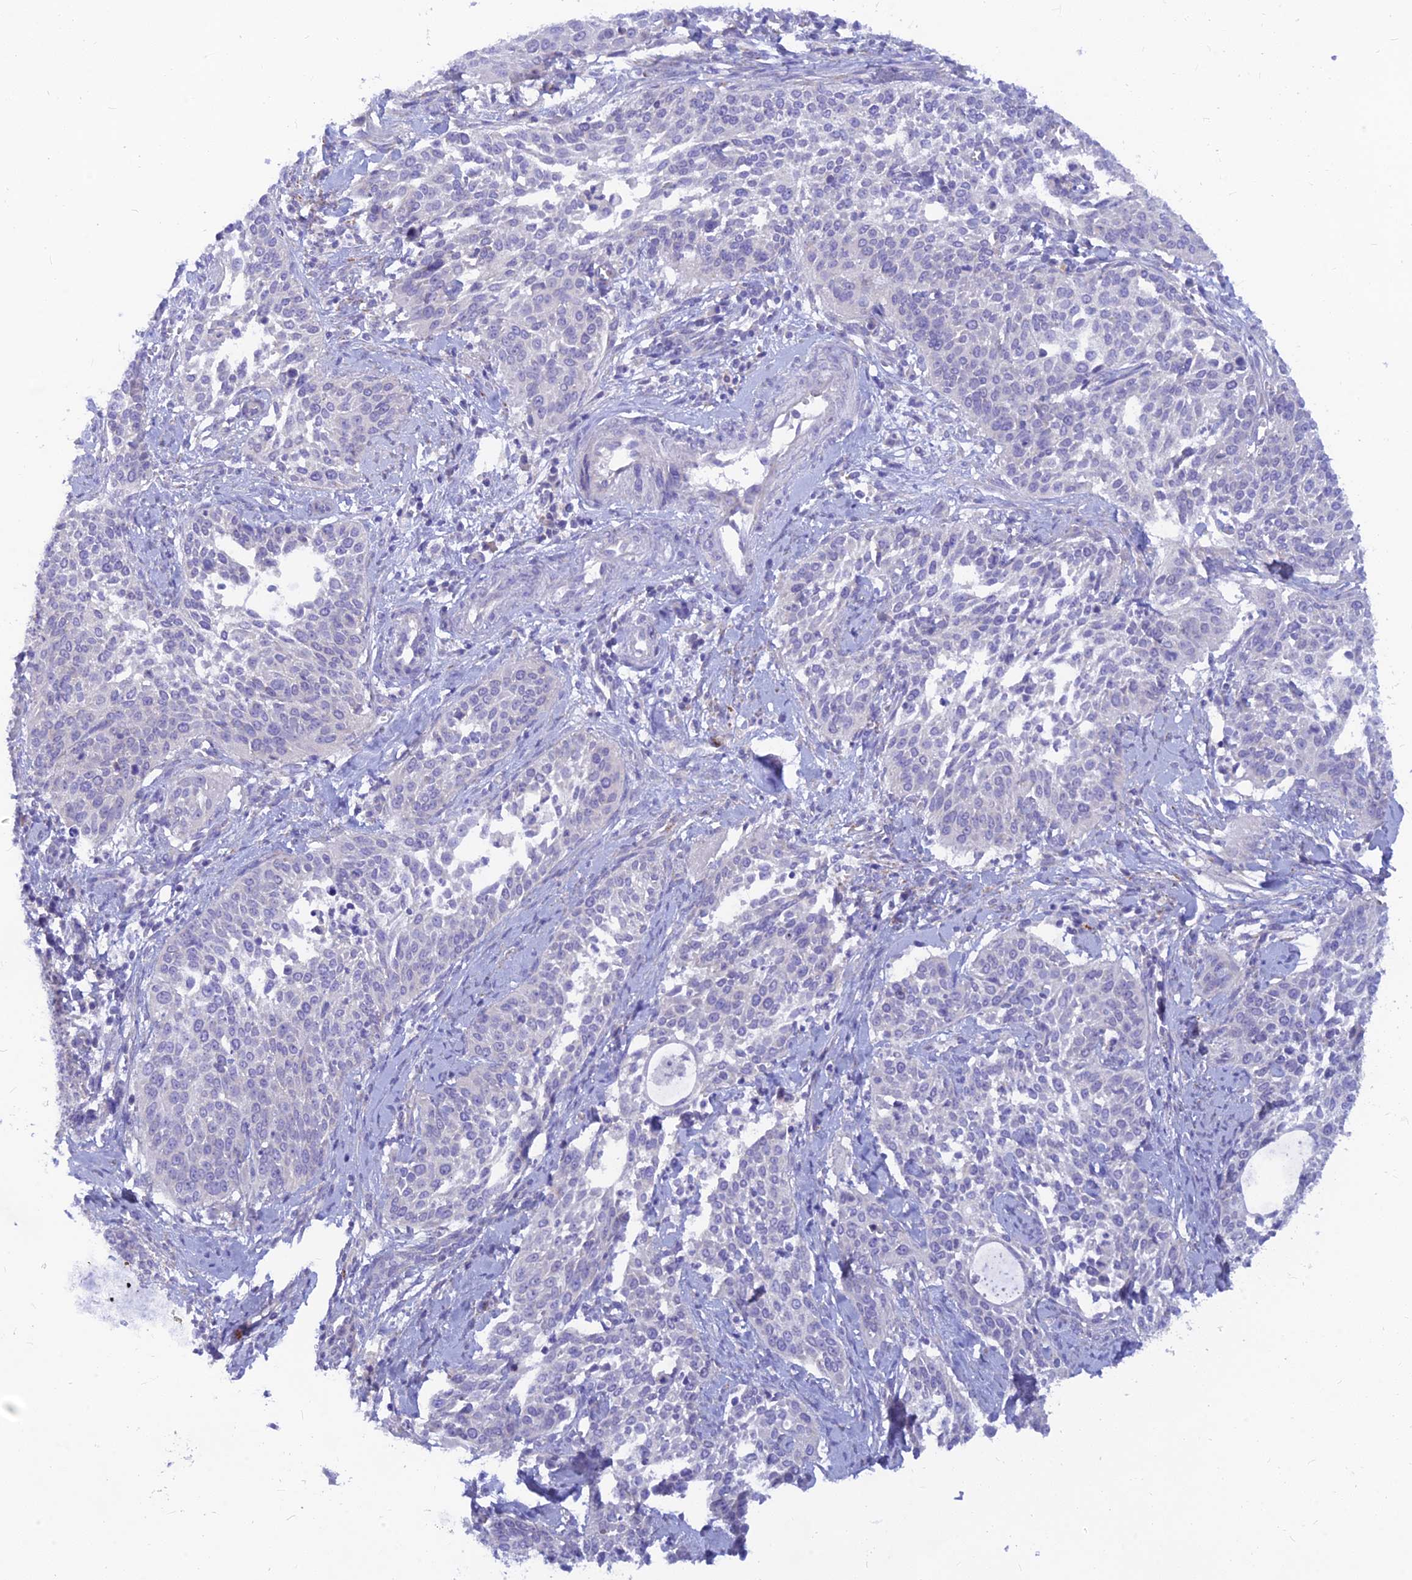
{"staining": {"intensity": "negative", "quantity": "none", "location": "none"}, "tissue": "cervical cancer", "cell_type": "Tumor cells", "image_type": "cancer", "snomed": [{"axis": "morphology", "description": "Squamous cell carcinoma, NOS"}, {"axis": "topography", "description": "Cervix"}], "caption": "An IHC photomicrograph of cervical cancer is shown. There is no staining in tumor cells of cervical cancer.", "gene": "TMEM30B", "patient": {"sex": "female", "age": 44}}